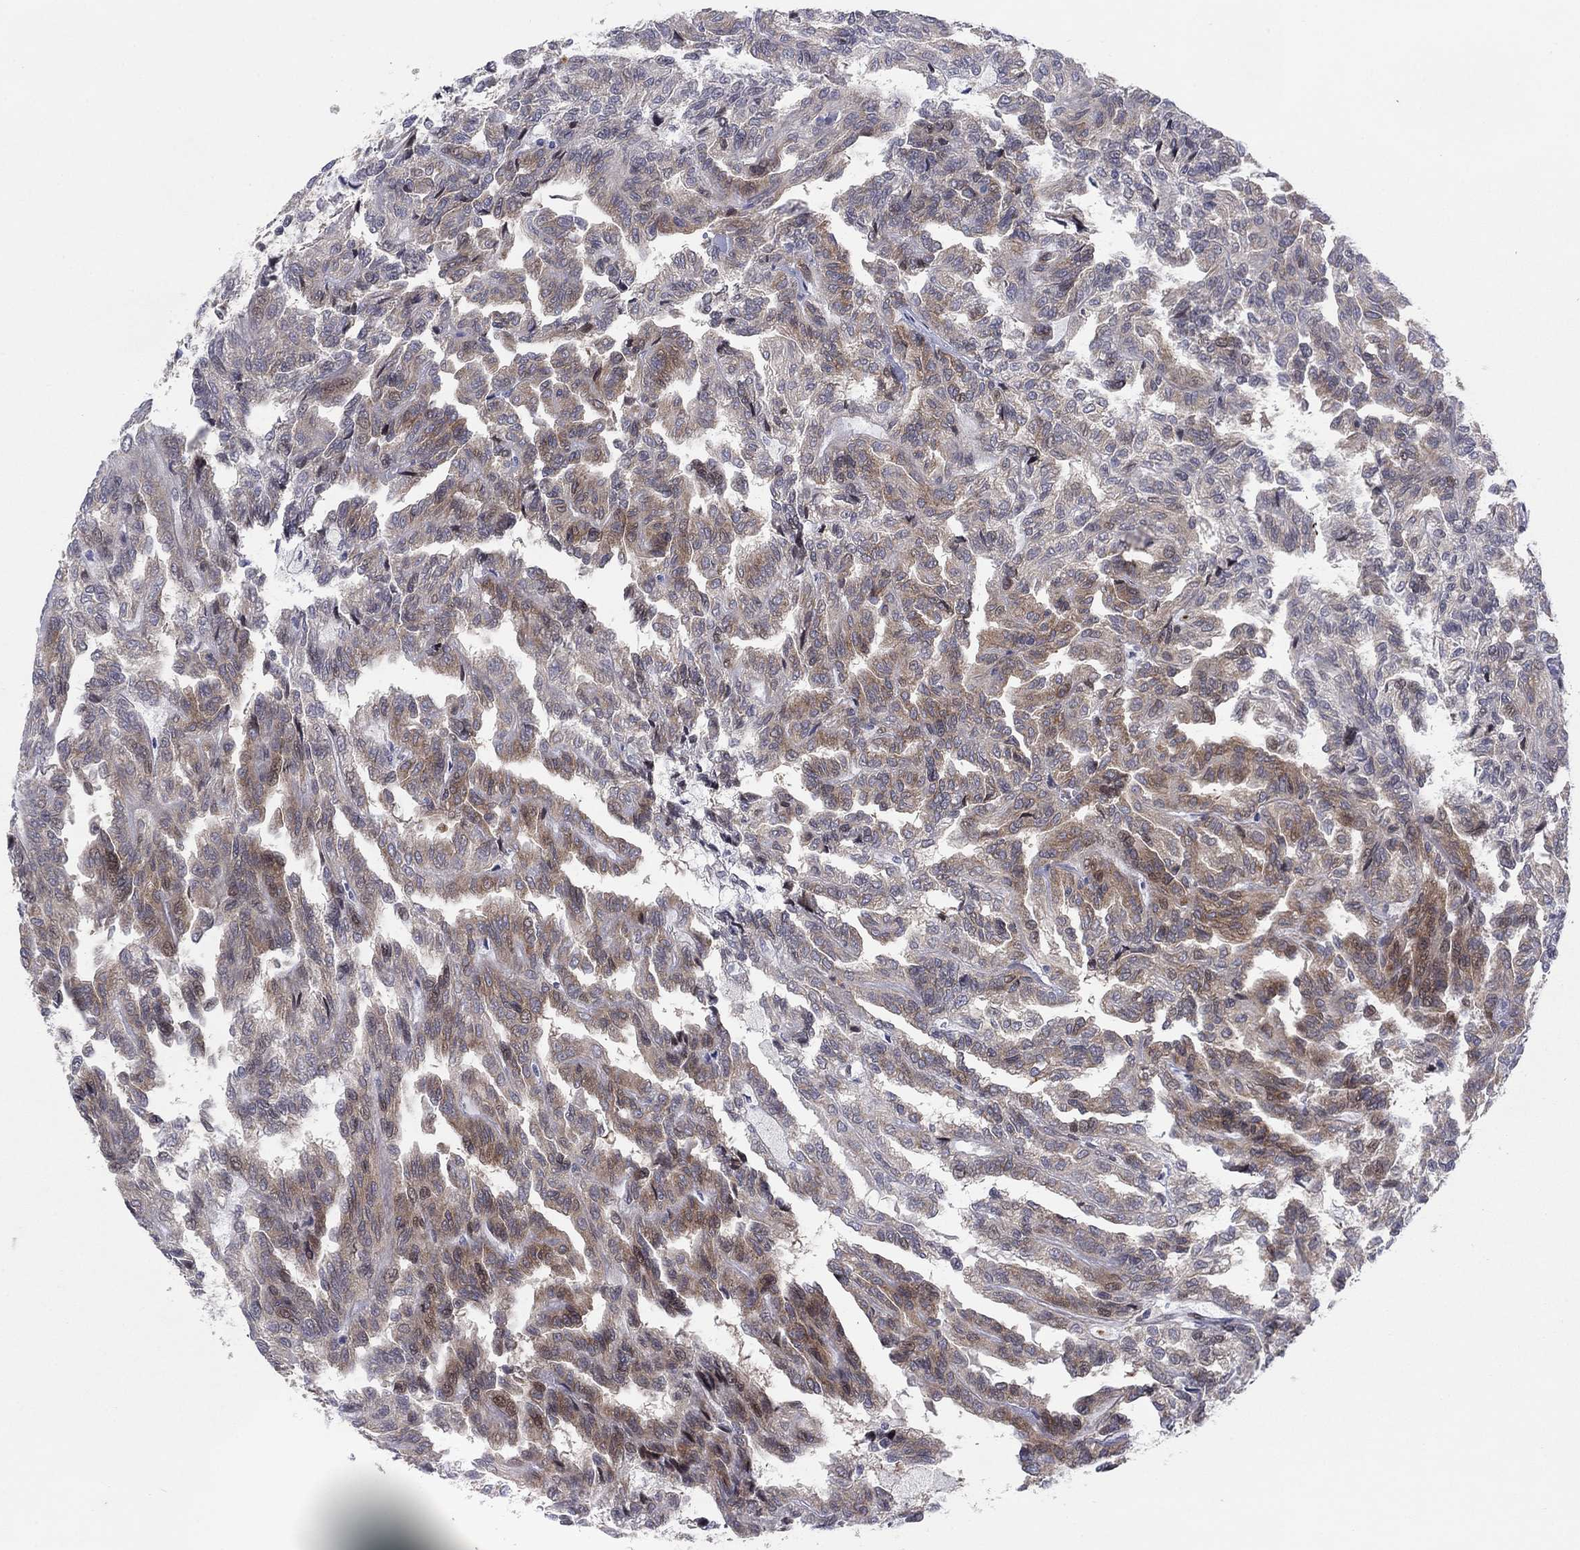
{"staining": {"intensity": "moderate", "quantity": "25%-75%", "location": "cytoplasmic/membranous"}, "tissue": "renal cancer", "cell_type": "Tumor cells", "image_type": "cancer", "snomed": [{"axis": "morphology", "description": "Adenocarcinoma, NOS"}, {"axis": "topography", "description": "Kidney"}], "caption": "Protein expression analysis of human renal adenocarcinoma reveals moderate cytoplasmic/membranous staining in approximately 25%-75% of tumor cells.", "gene": "TTC21B", "patient": {"sex": "male", "age": 79}}